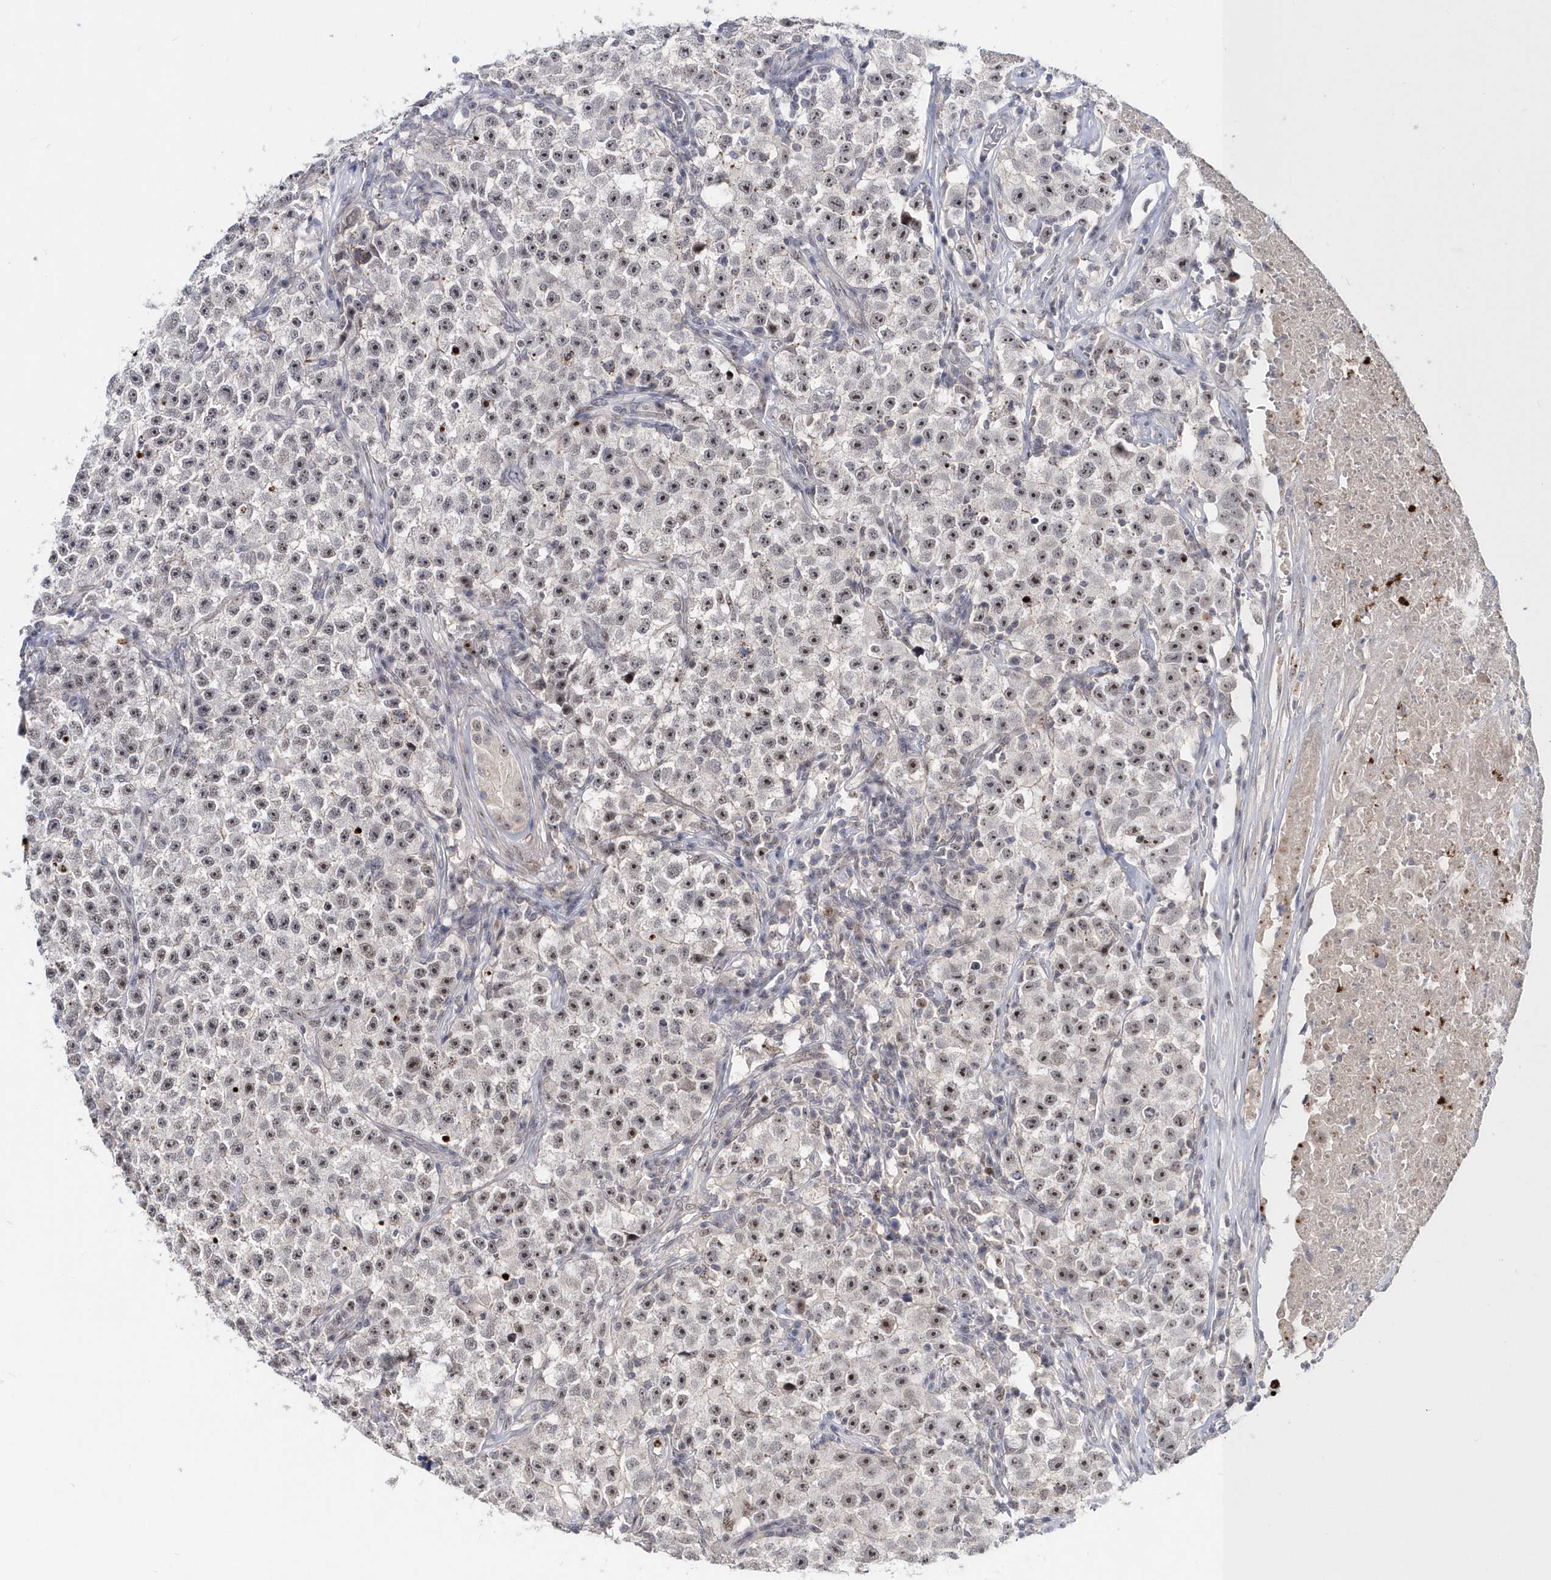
{"staining": {"intensity": "moderate", "quantity": ">75%", "location": "nuclear"}, "tissue": "testis cancer", "cell_type": "Tumor cells", "image_type": "cancer", "snomed": [{"axis": "morphology", "description": "Seminoma, NOS"}, {"axis": "topography", "description": "Testis"}], "caption": "DAB (3,3'-diaminobenzidine) immunohistochemical staining of human testis cancer exhibits moderate nuclear protein positivity in about >75% of tumor cells.", "gene": "ASCL4", "patient": {"sex": "male", "age": 22}}